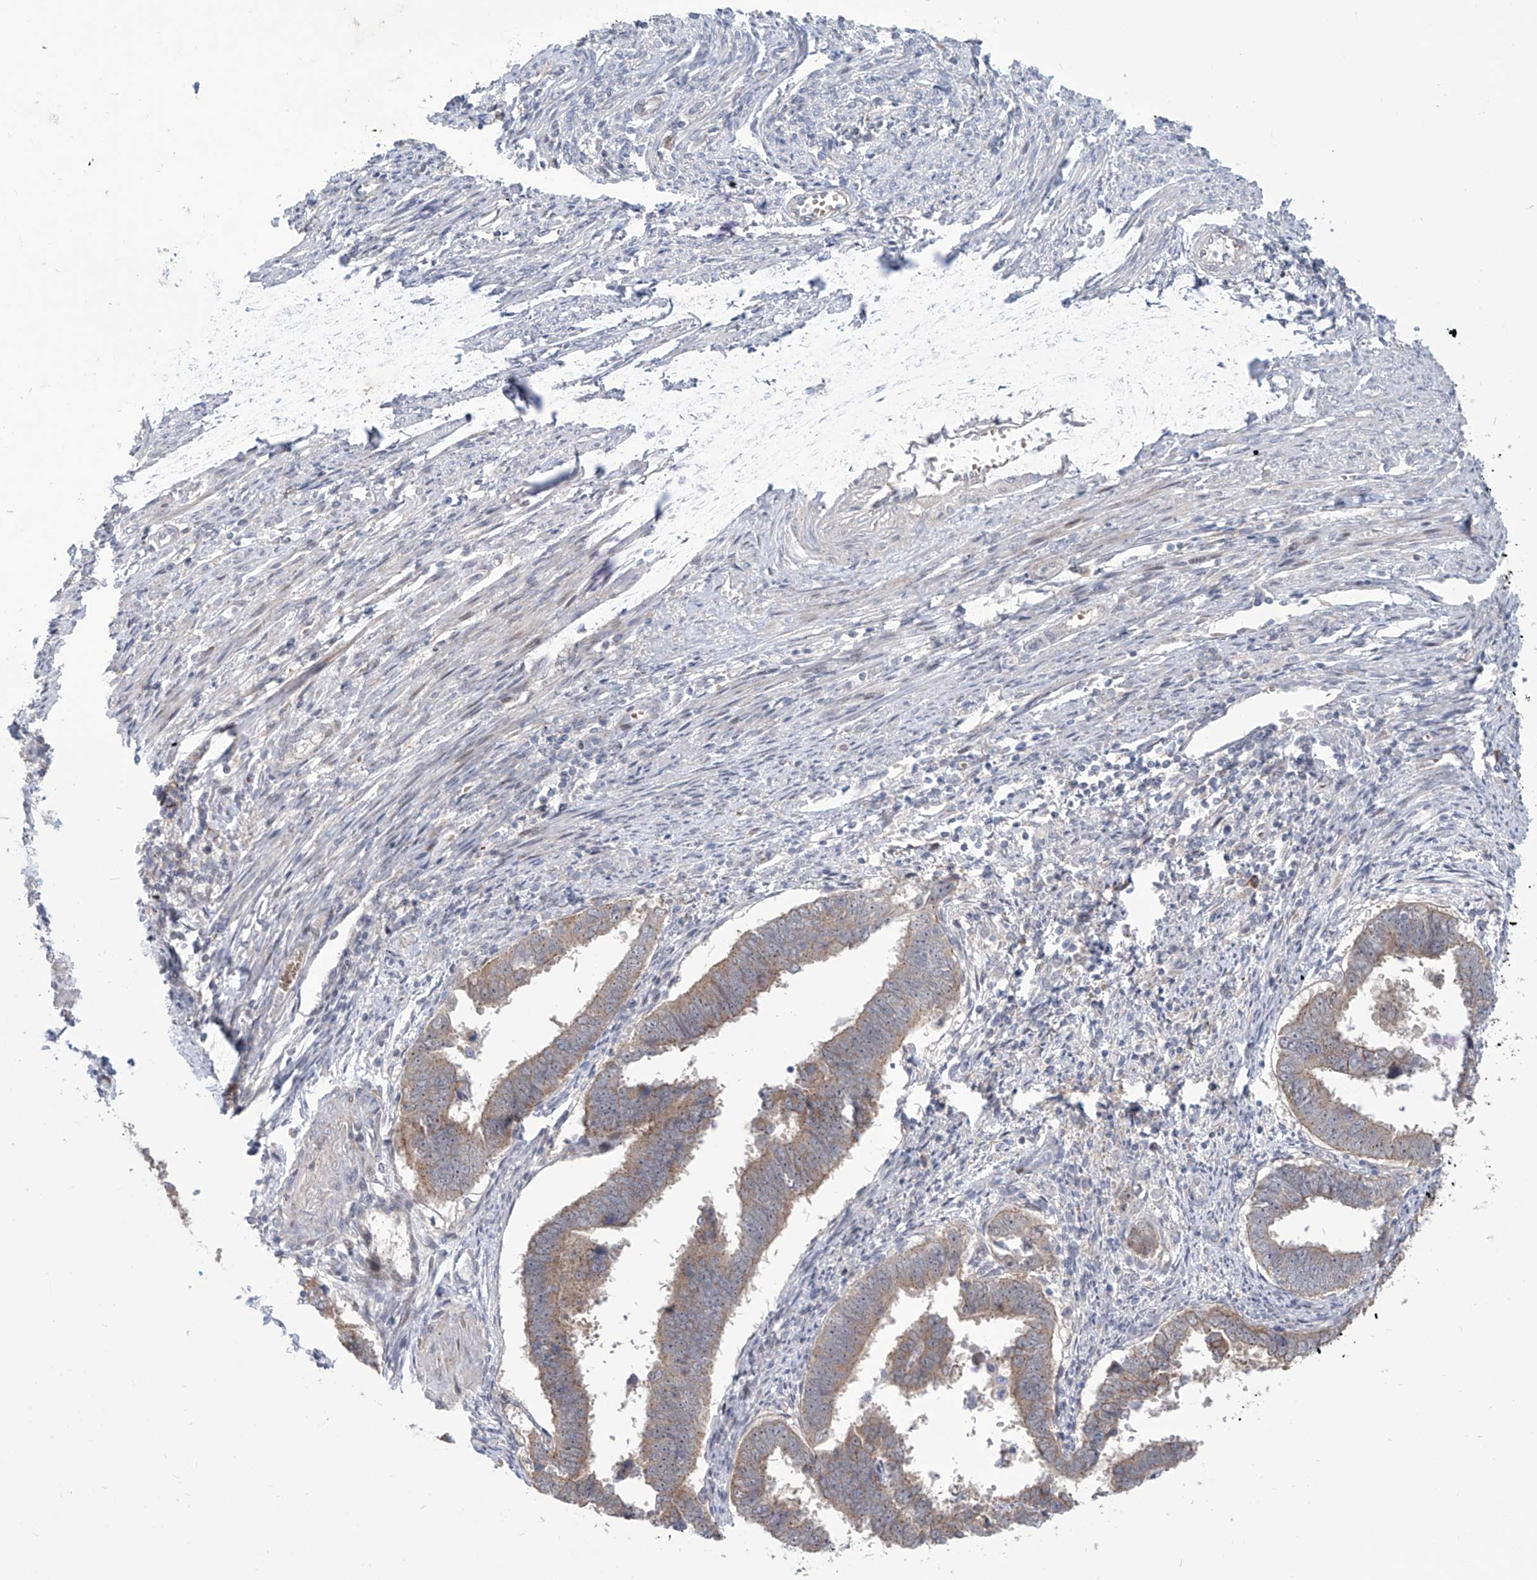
{"staining": {"intensity": "weak", "quantity": ">75%", "location": "cytoplasmic/membranous"}, "tissue": "endometrial cancer", "cell_type": "Tumor cells", "image_type": "cancer", "snomed": [{"axis": "morphology", "description": "Adenocarcinoma, NOS"}, {"axis": "topography", "description": "Endometrium"}], "caption": "Endometrial adenocarcinoma was stained to show a protein in brown. There is low levels of weak cytoplasmic/membranous expression in approximately >75% of tumor cells. The staining was performed using DAB (3,3'-diaminobenzidine), with brown indicating positive protein expression. Nuclei are stained blue with hematoxylin.", "gene": "LRRC1", "patient": {"sex": "female", "age": 75}}